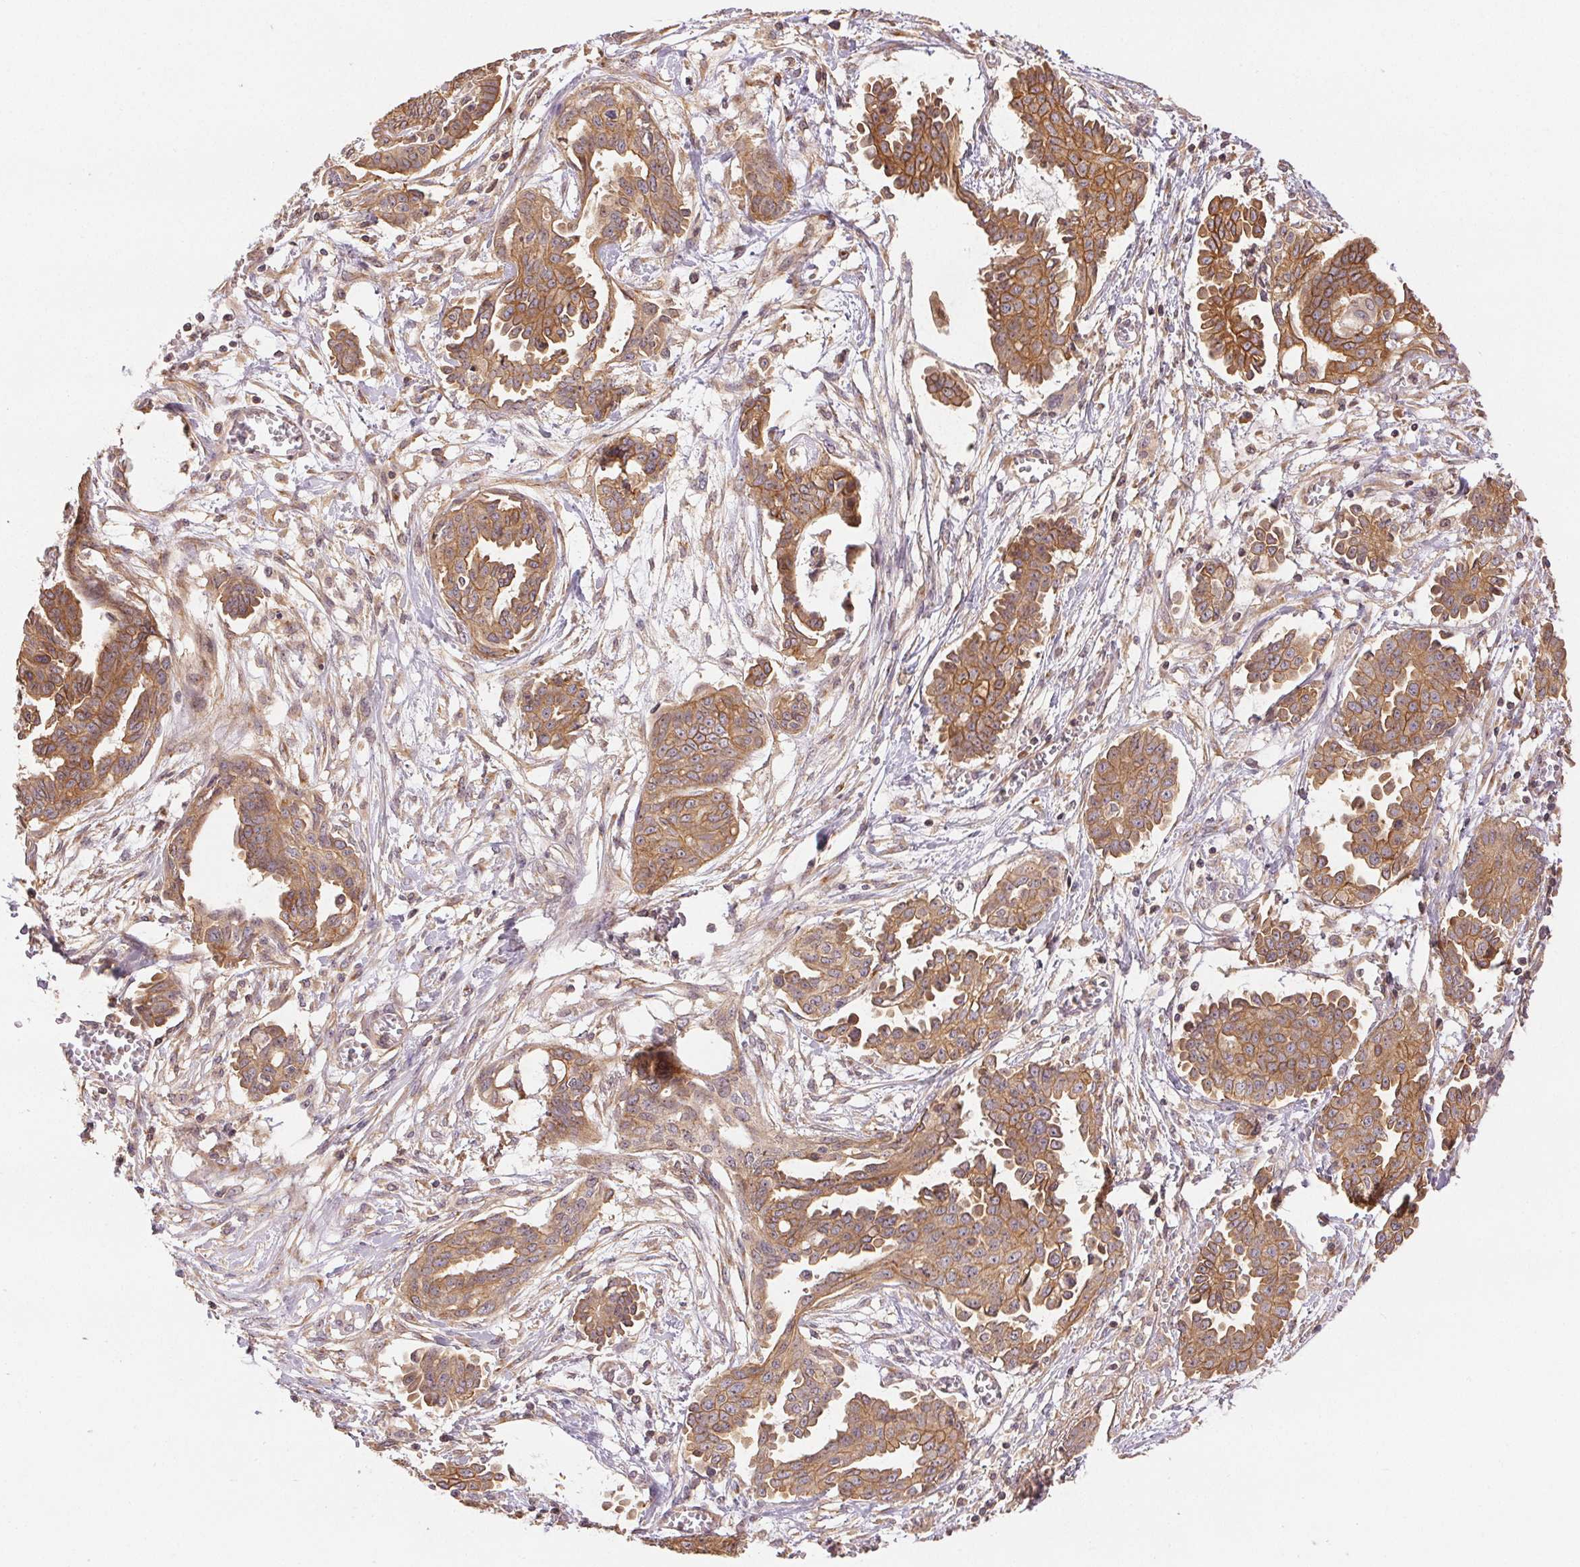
{"staining": {"intensity": "moderate", "quantity": ">75%", "location": "cytoplasmic/membranous"}, "tissue": "ovarian cancer", "cell_type": "Tumor cells", "image_type": "cancer", "snomed": [{"axis": "morphology", "description": "Cystadenocarcinoma, serous, NOS"}, {"axis": "topography", "description": "Ovary"}], "caption": "Tumor cells display medium levels of moderate cytoplasmic/membranous positivity in about >75% of cells in human ovarian cancer.", "gene": "MAPKAPK2", "patient": {"sex": "female", "age": 71}}